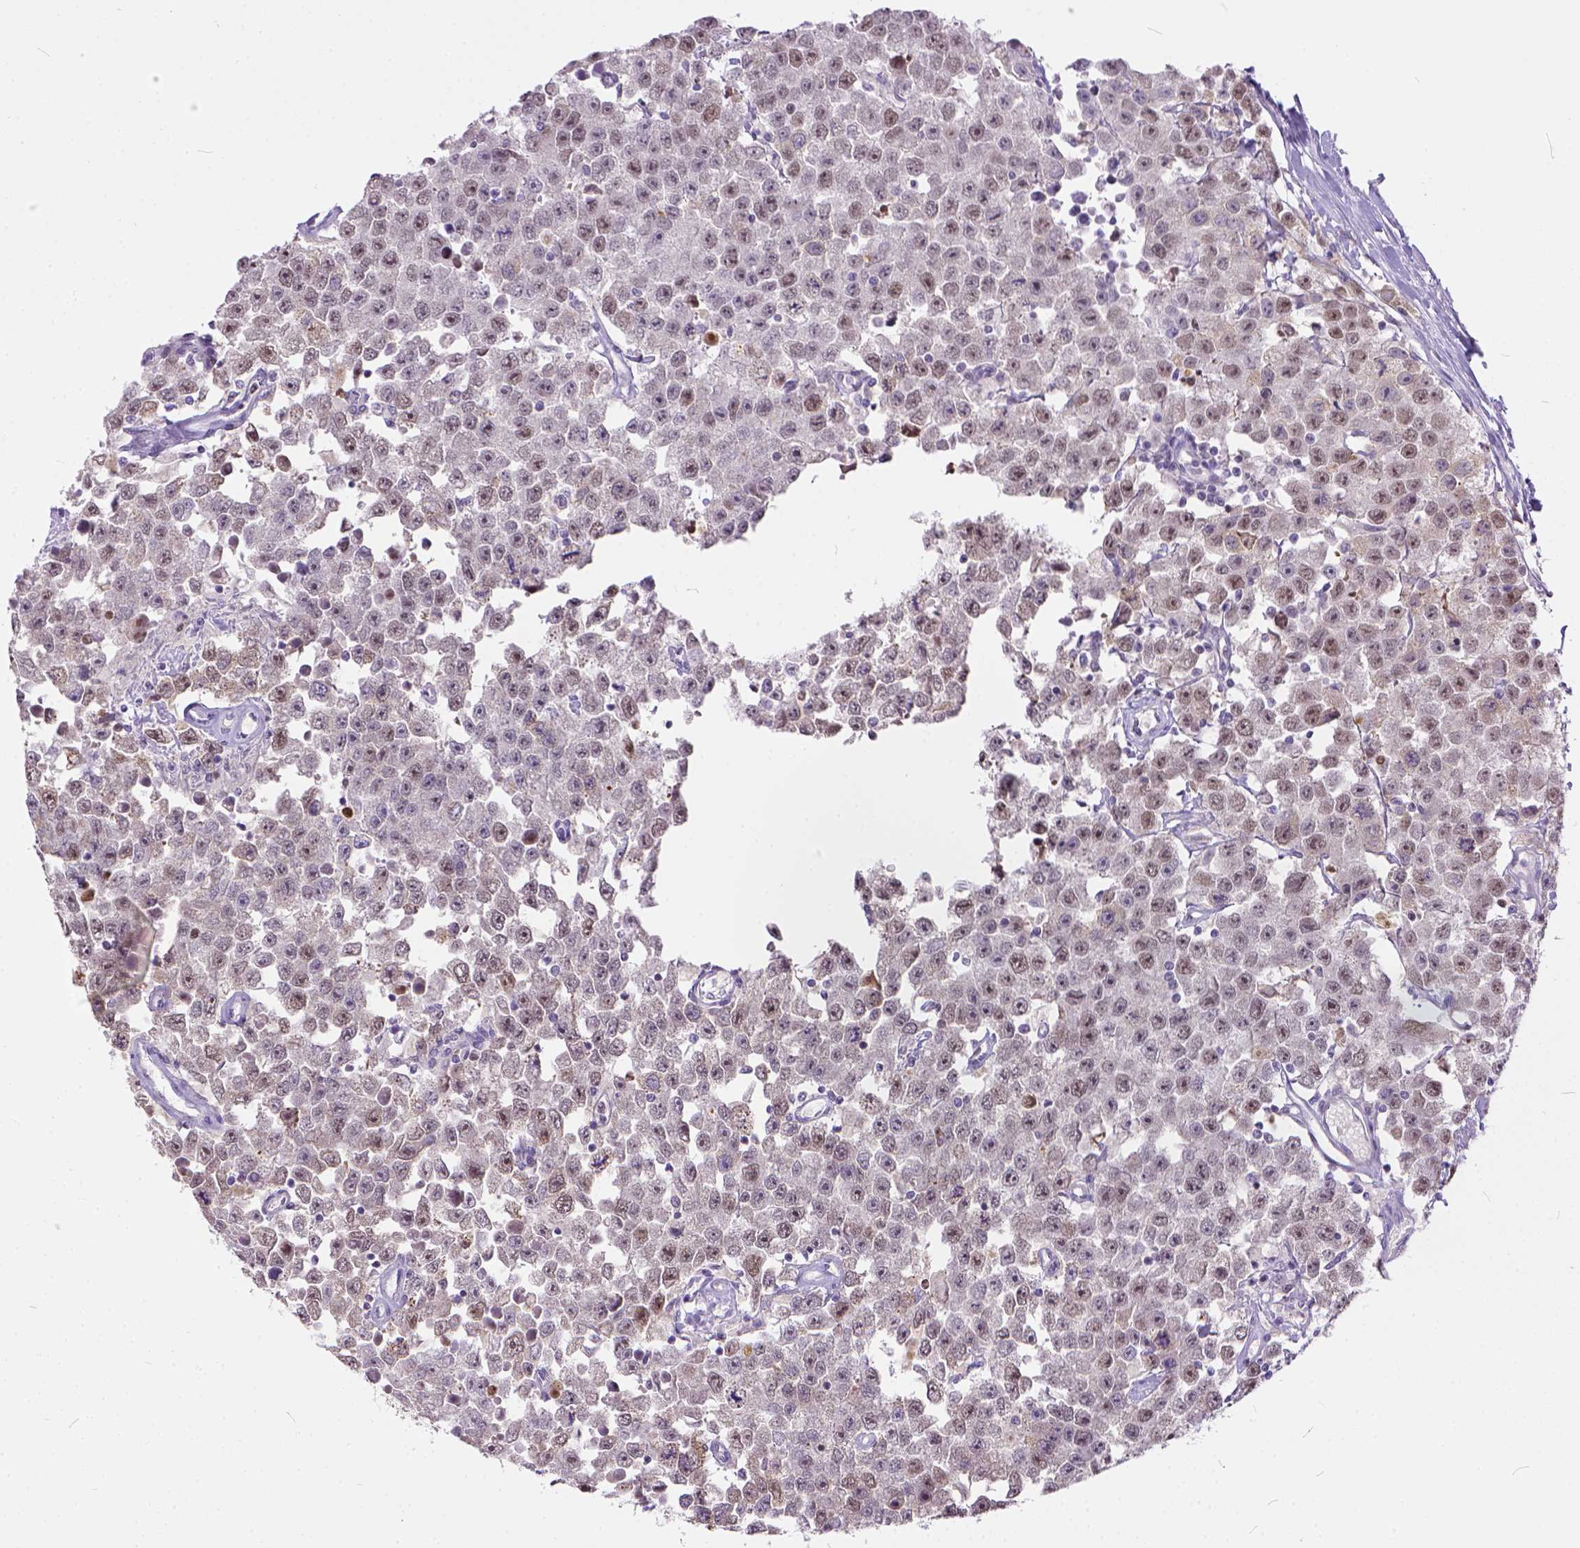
{"staining": {"intensity": "weak", "quantity": "25%-75%", "location": "nuclear"}, "tissue": "testis cancer", "cell_type": "Tumor cells", "image_type": "cancer", "snomed": [{"axis": "morphology", "description": "Seminoma, NOS"}, {"axis": "topography", "description": "Testis"}], "caption": "Immunohistochemistry staining of seminoma (testis), which demonstrates low levels of weak nuclear positivity in approximately 25%-75% of tumor cells indicating weak nuclear protein positivity. The staining was performed using DAB (brown) for protein detection and nuclei were counterstained in hematoxylin (blue).", "gene": "ERCC1", "patient": {"sex": "male", "age": 52}}